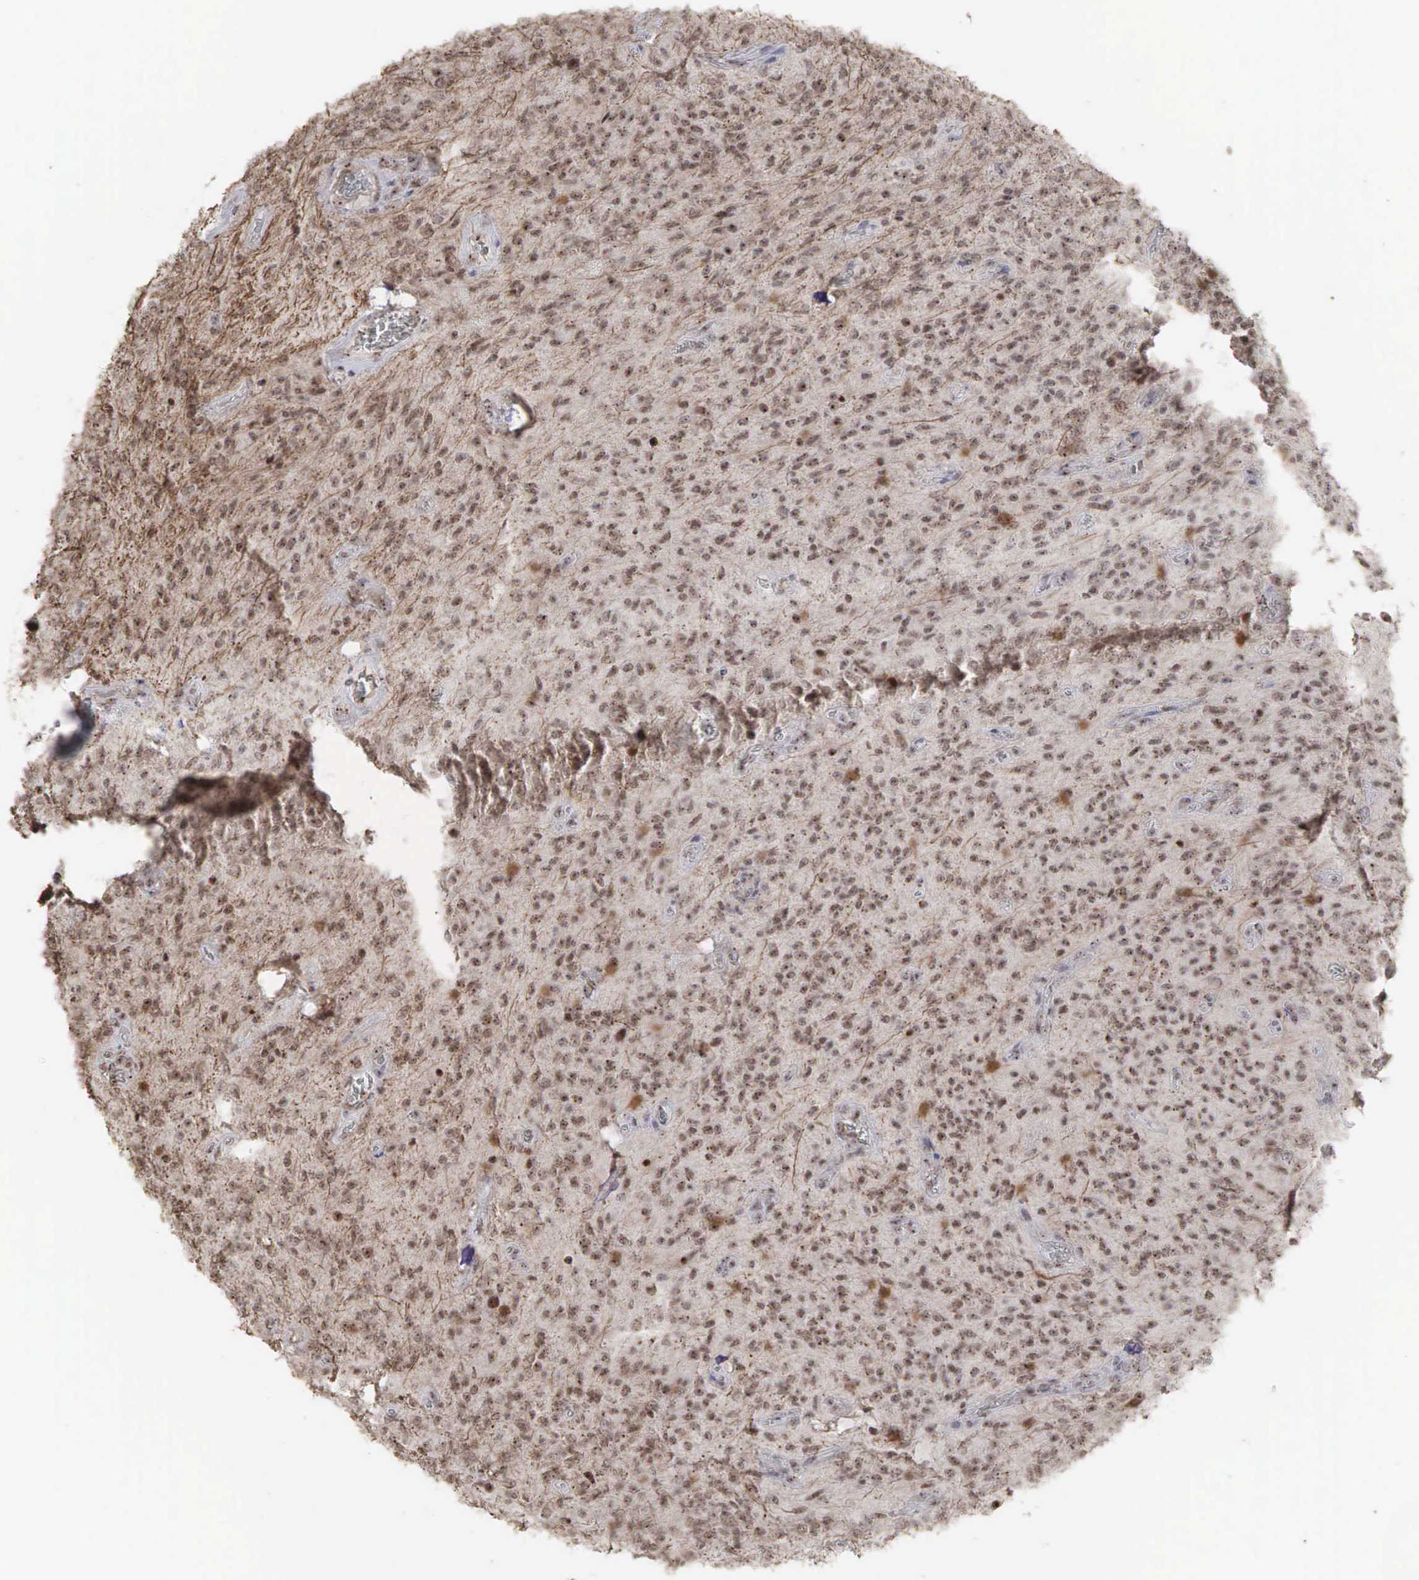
{"staining": {"intensity": "moderate", "quantity": ">75%", "location": "cytoplasmic/membranous,nuclear"}, "tissue": "glioma", "cell_type": "Tumor cells", "image_type": "cancer", "snomed": [{"axis": "morphology", "description": "Glioma, malignant, Low grade"}, {"axis": "topography", "description": "Brain"}], "caption": "Malignant glioma (low-grade) stained for a protein shows moderate cytoplasmic/membranous and nuclear positivity in tumor cells.", "gene": "DKC1", "patient": {"sex": "female", "age": 15}}